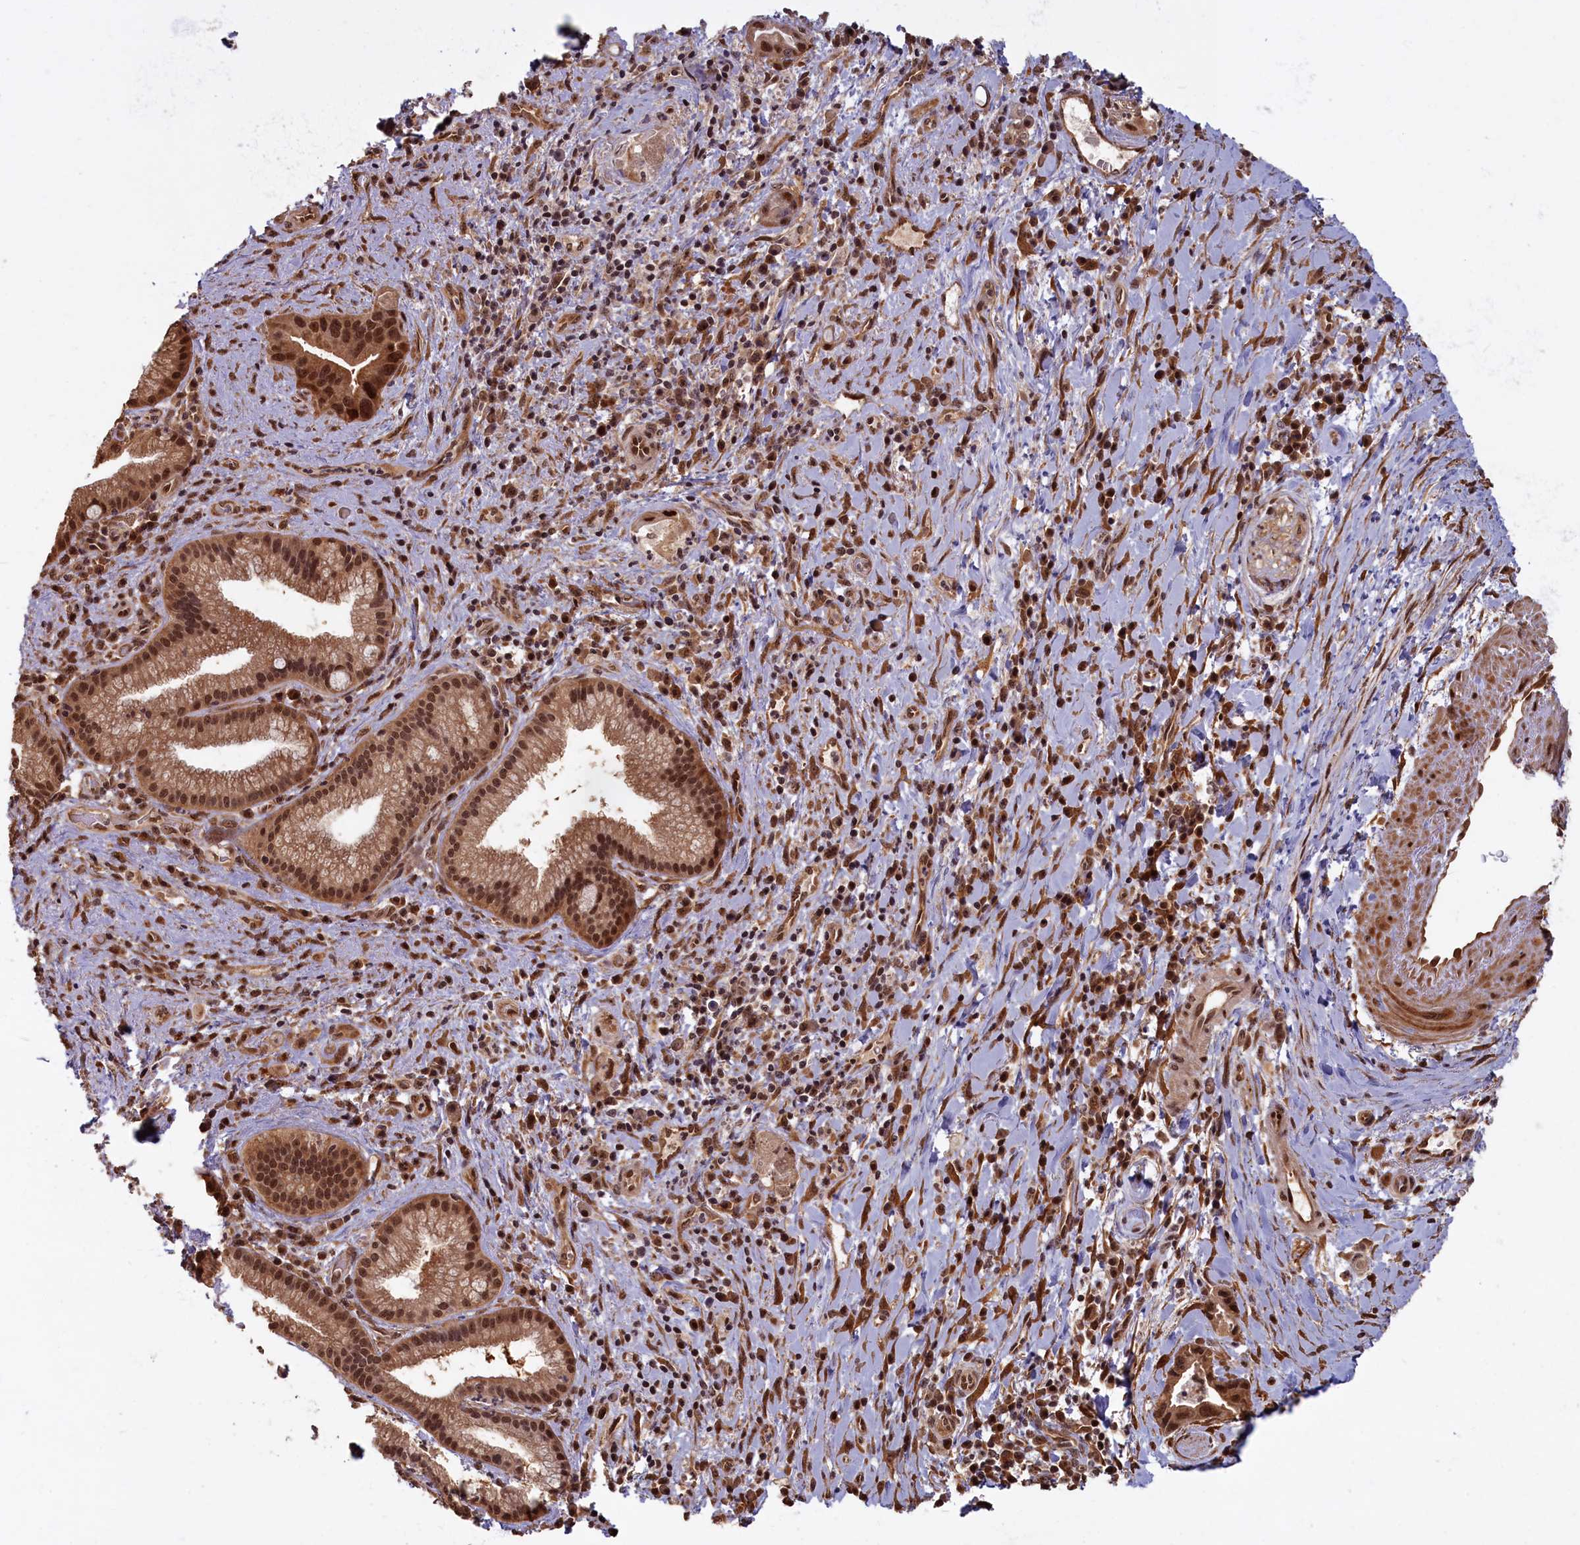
{"staining": {"intensity": "moderate", "quantity": ">75%", "location": "cytoplasmic/membranous,nuclear"}, "tissue": "pancreatic cancer", "cell_type": "Tumor cells", "image_type": "cancer", "snomed": [{"axis": "morphology", "description": "Adenocarcinoma, NOS"}, {"axis": "topography", "description": "Pancreas"}], "caption": "IHC staining of pancreatic cancer, which displays medium levels of moderate cytoplasmic/membranous and nuclear expression in approximately >75% of tumor cells indicating moderate cytoplasmic/membranous and nuclear protein positivity. The staining was performed using DAB (brown) for protein detection and nuclei were counterstained in hematoxylin (blue).", "gene": "HIF3A", "patient": {"sex": "female", "age": 77}}